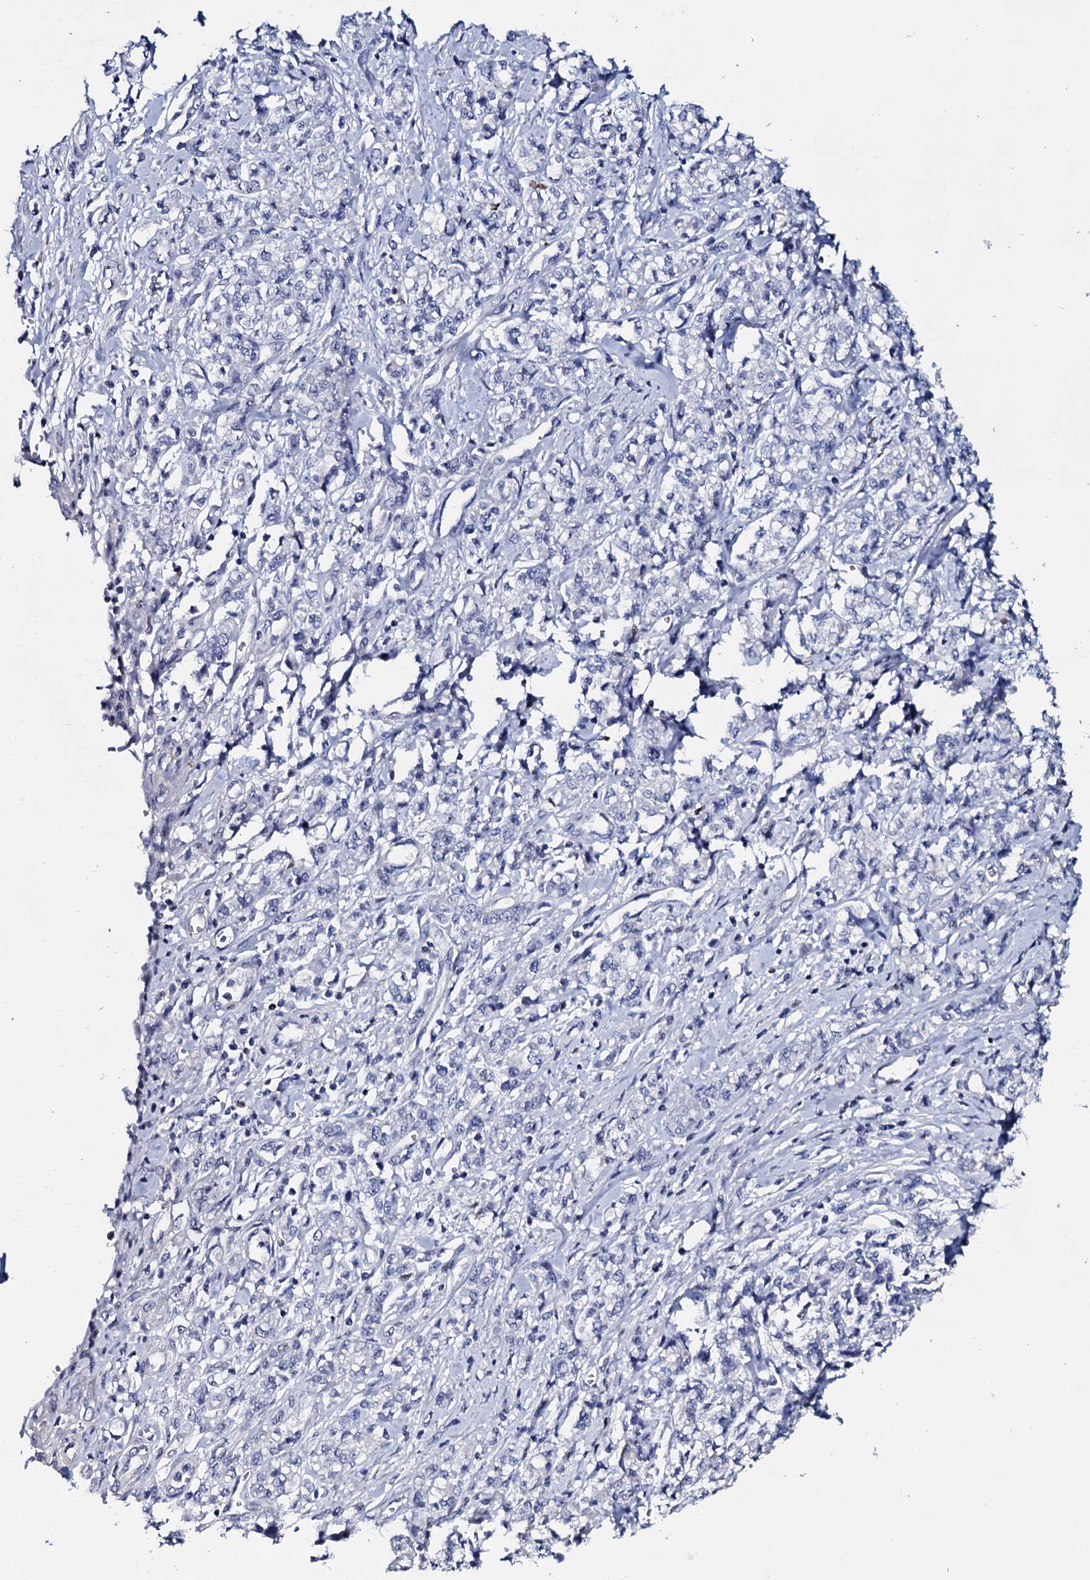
{"staining": {"intensity": "negative", "quantity": "none", "location": "none"}, "tissue": "stomach cancer", "cell_type": "Tumor cells", "image_type": "cancer", "snomed": [{"axis": "morphology", "description": "Adenocarcinoma, NOS"}, {"axis": "topography", "description": "Stomach"}], "caption": "High power microscopy micrograph of an immunohistochemistry image of adenocarcinoma (stomach), revealing no significant positivity in tumor cells. (DAB (3,3'-diaminobenzidine) immunohistochemistry with hematoxylin counter stain).", "gene": "NPM2", "patient": {"sex": "female", "age": 76}}